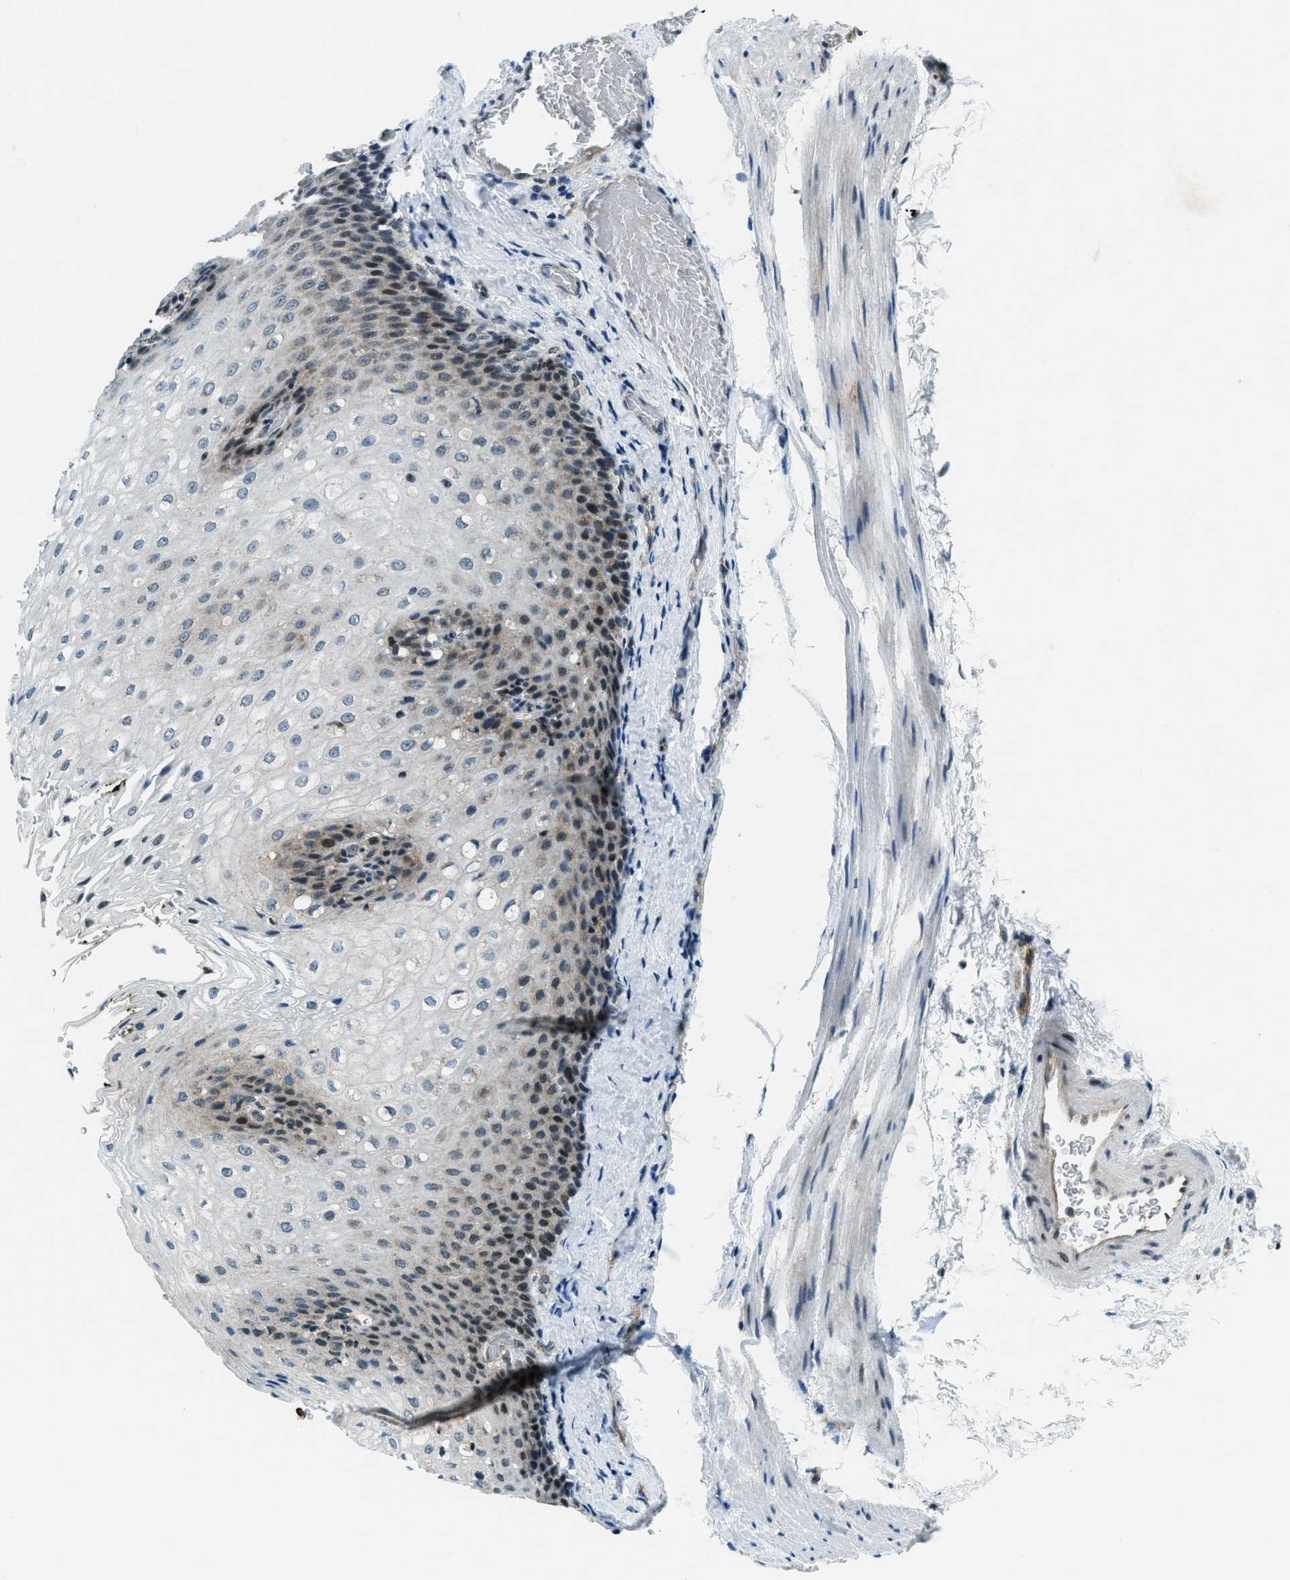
{"staining": {"intensity": "negative", "quantity": "none", "location": "none"}, "tissue": "esophagus", "cell_type": "Squamous epithelial cells", "image_type": "normal", "snomed": [{"axis": "morphology", "description": "Normal tissue, NOS"}, {"axis": "topography", "description": "Esophagus"}], "caption": "Photomicrograph shows no significant protein positivity in squamous epithelial cells of unremarkable esophagus.", "gene": "KLF6", "patient": {"sex": "male", "age": 48}}